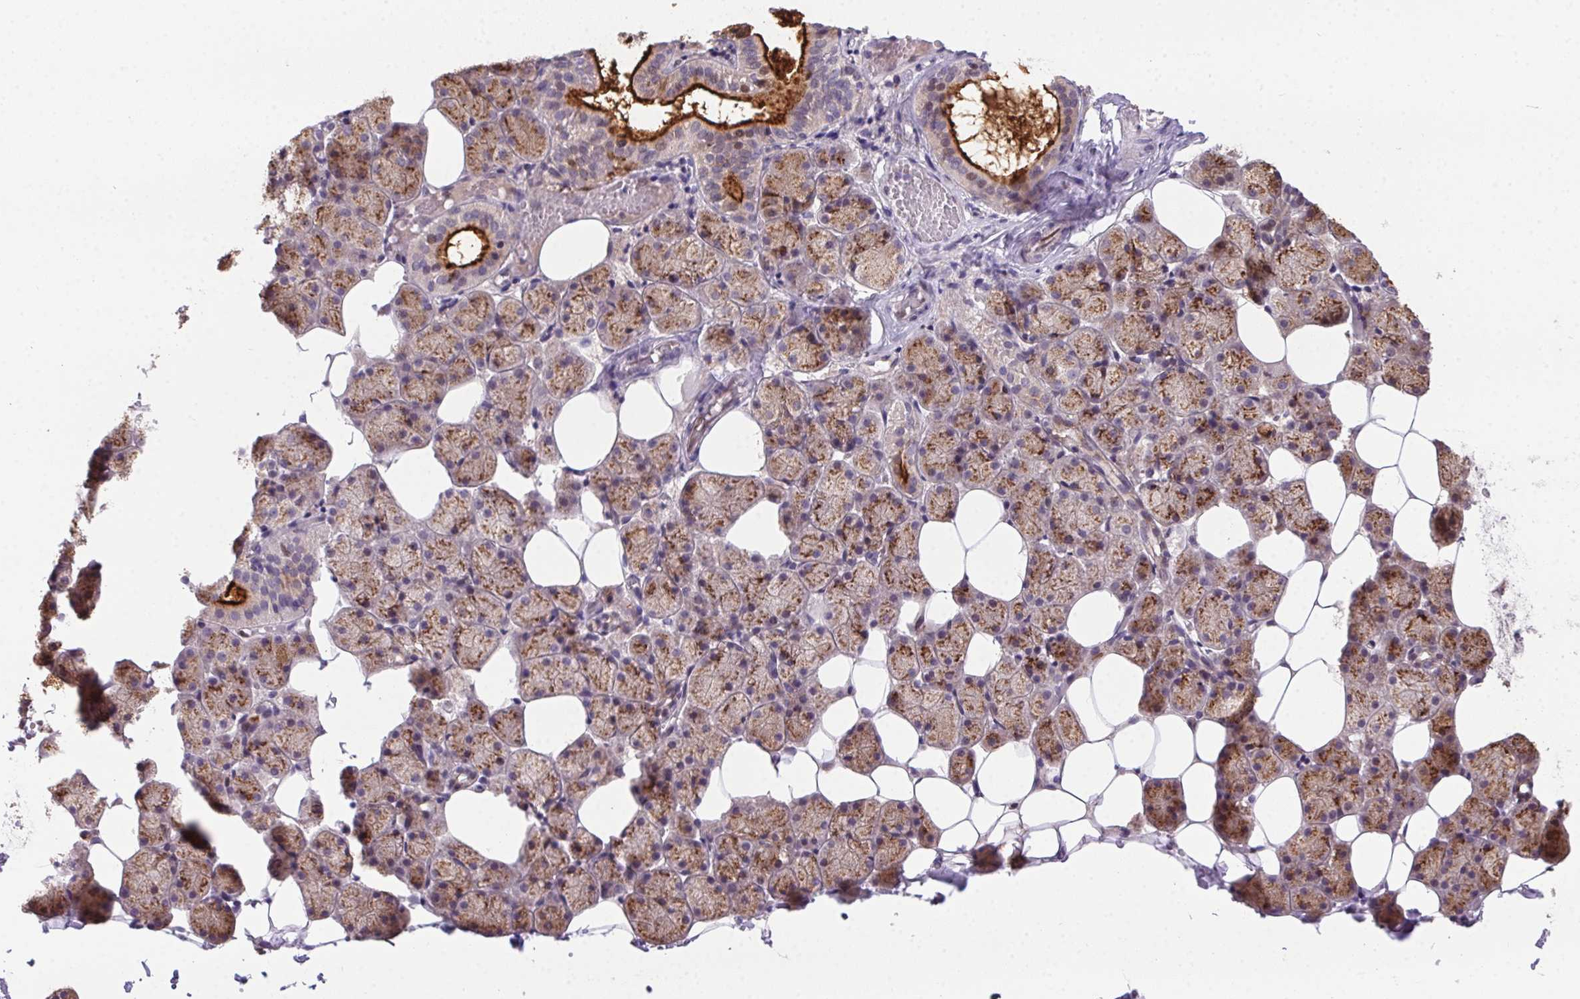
{"staining": {"intensity": "strong", "quantity": "<25%", "location": "cytoplasmic/membranous,nuclear"}, "tissue": "salivary gland", "cell_type": "Glandular cells", "image_type": "normal", "snomed": [{"axis": "morphology", "description": "Normal tissue, NOS"}, {"axis": "topography", "description": "Salivary gland"}], "caption": "Immunohistochemistry of normal human salivary gland shows medium levels of strong cytoplasmic/membranous,nuclear positivity in approximately <25% of glandular cells. The protein is shown in brown color, while the nuclei are stained blue.", "gene": "SP9", "patient": {"sex": "male", "age": 38}}